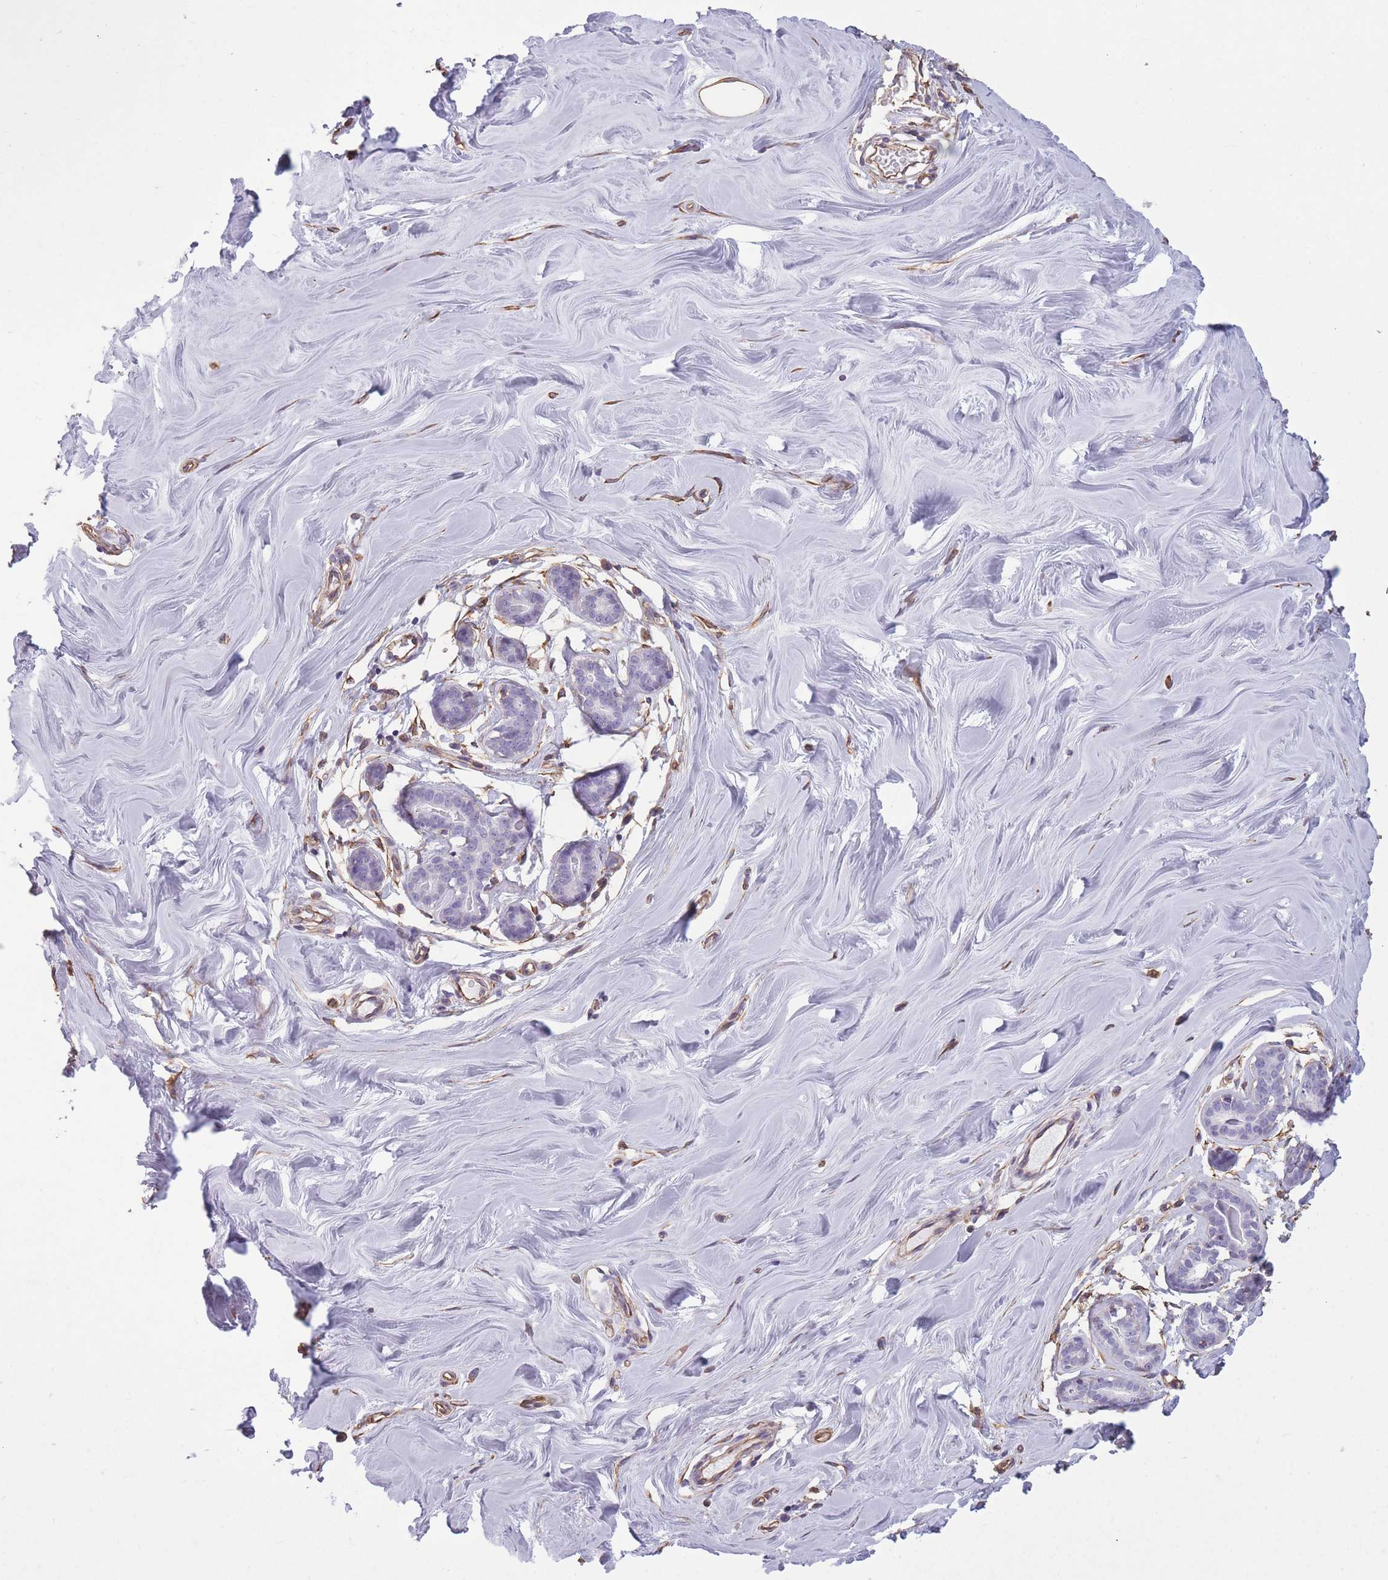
{"staining": {"intensity": "weak", "quantity": ">75%", "location": "cytoplasmic/membranous"}, "tissue": "breast", "cell_type": "Adipocytes", "image_type": "normal", "snomed": [{"axis": "morphology", "description": "Normal tissue, NOS"}, {"axis": "topography", "description": "Breast"}], "caption": "IHC of benign human breast displays low levels of weak cytoplasmic/membranous expression in about >75% of adipocytes.", "gene": "ADD1", "patient": {"sex": "female", "age": 25}}